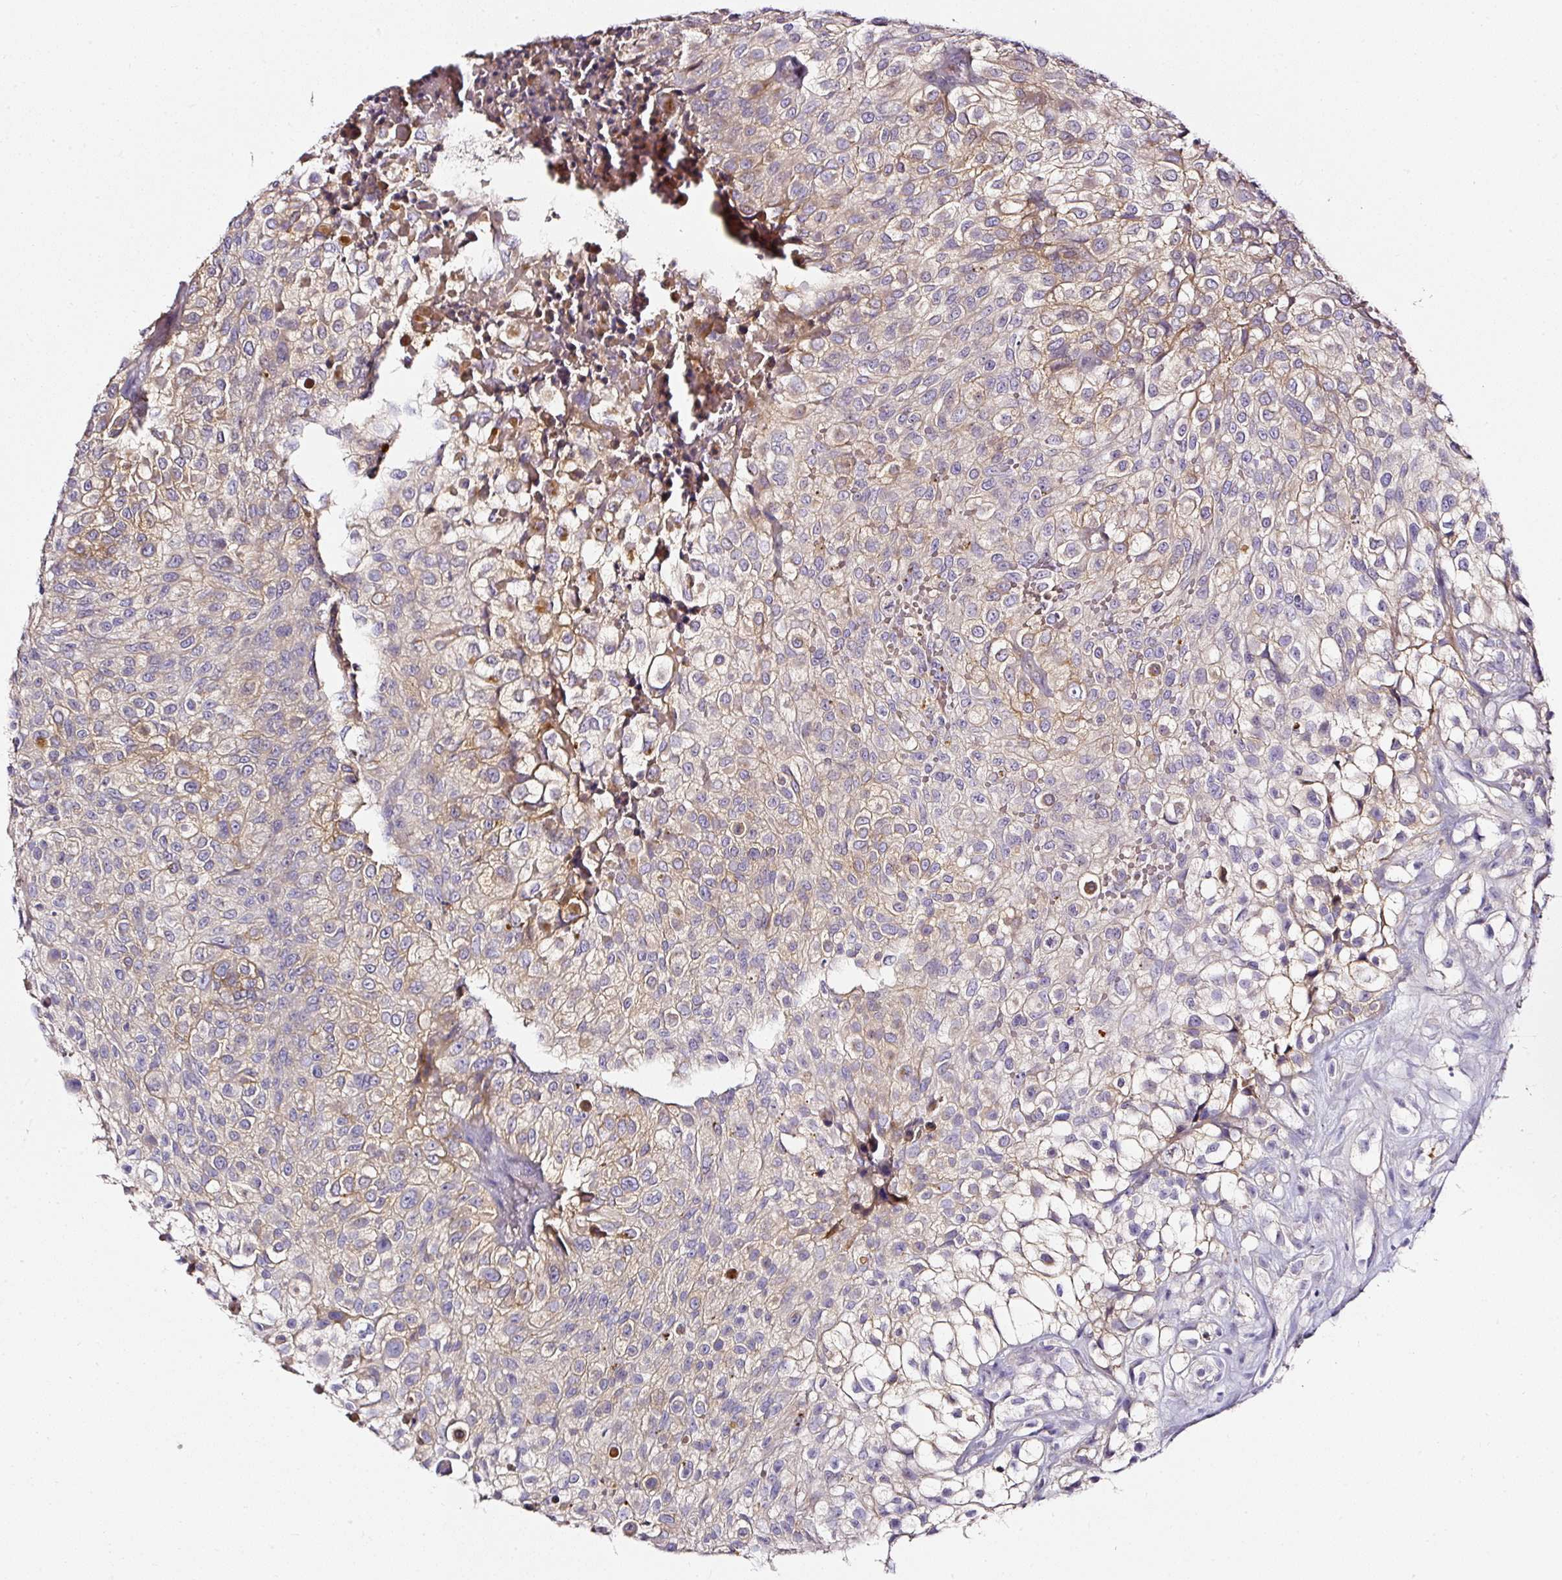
{"staining": {"intensity": "weak", "quantity": "<25%", "location": "cytoplasmic/membranous"}, "tissue": "urothelial cancer", "cell_type": "Tumor cells", "image_type": "cancer", "snomed": [{"axis": "morphology", "description": "Urothelial carcinoma, High grade"}, {"axis": "topography", "description": "Urinary bladder"}], "caption": "Urothelial cancer was stained to show a protein in brown. There is no significant staining in tumor cells. (DAB (3,3'-diaminobenzidine) immunohistochemistry, high magnification).", "gene": "CD47", "patient": {"sex": "male", "age": 56}}